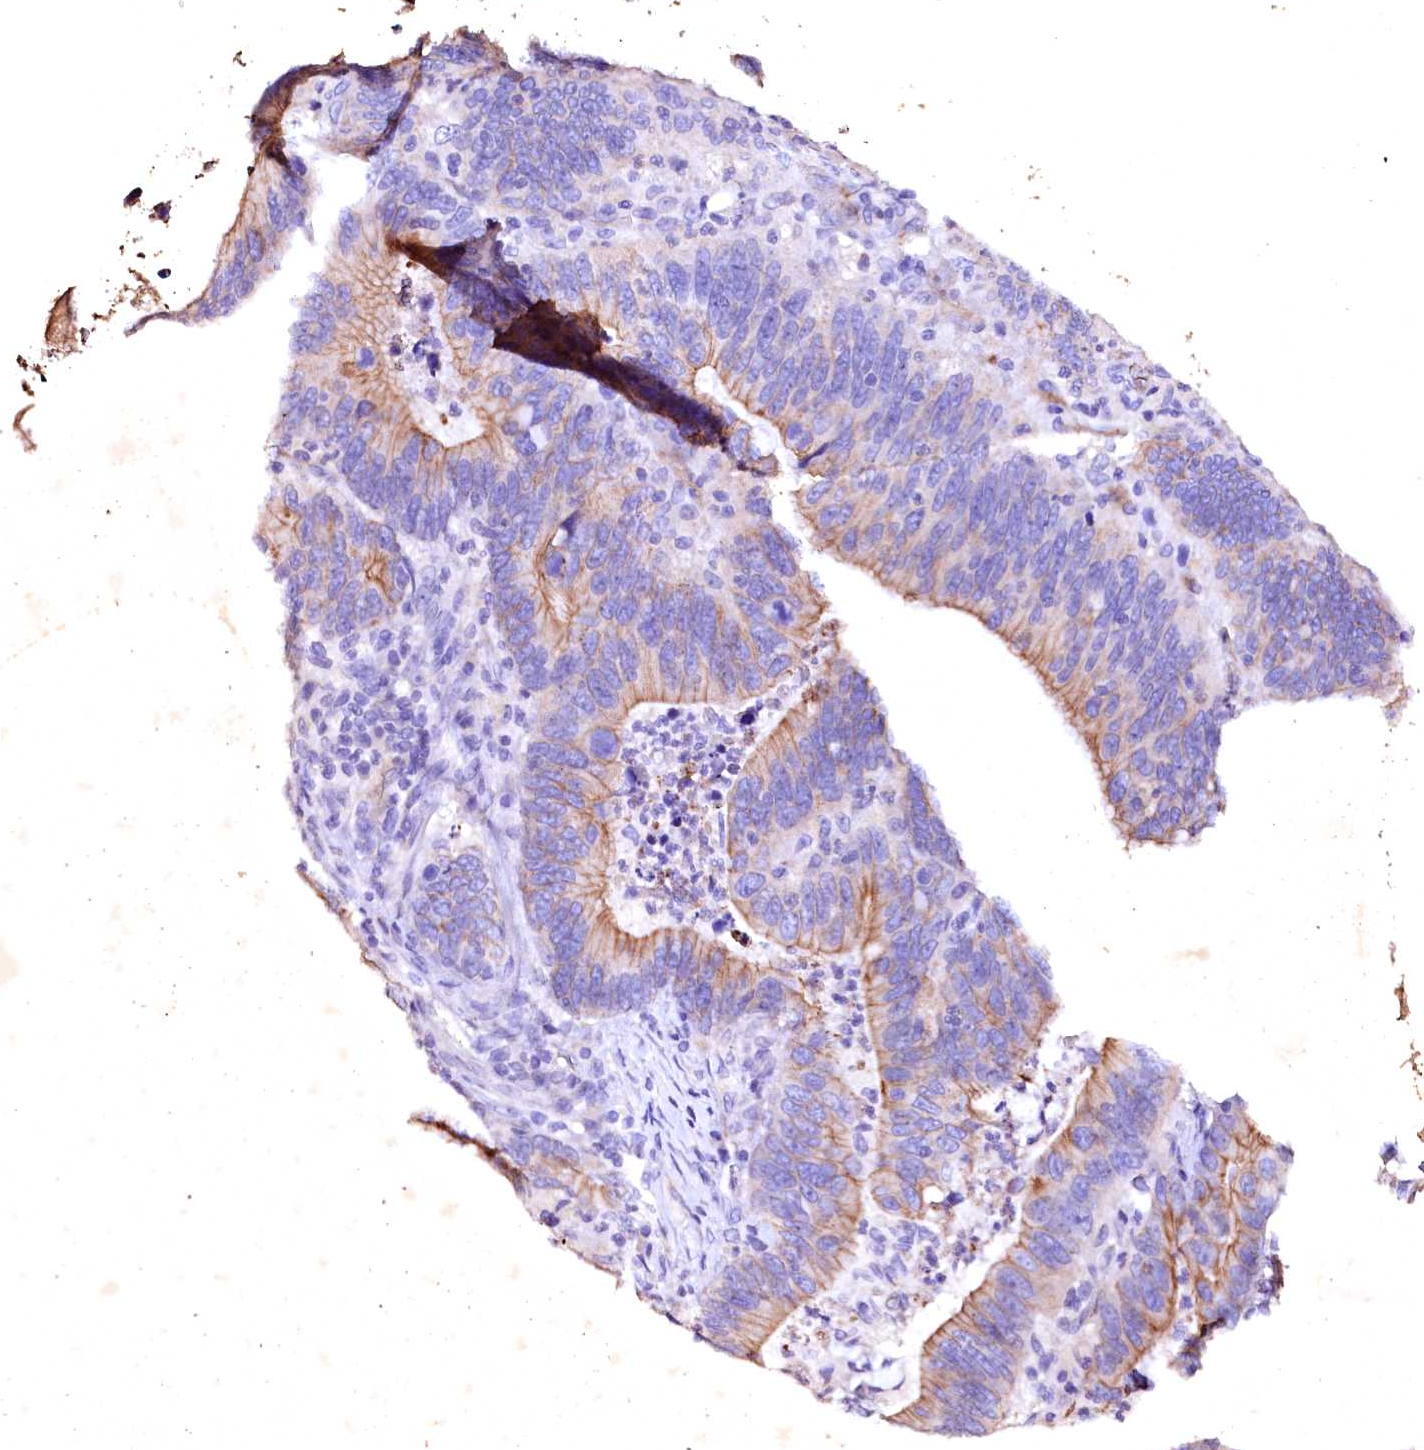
{"staining": {"intensity": "moderate", "quantity": ">75%", "location": "cytoplasmic/membranous"}, "tissue": "colorectal cancer", "cell_type": "Tumor cells", "image_type": "cancer", "snomed": [{"axis": "morphology", "description": "Adenocarcinoma, NOS"}, {"axis": "topography", "description": "Colon"}], "caption": "The micrograph reveals a brown stain indicating the presence of a protein in the cytoplasmic/membranous of tumor cells in colorectal adenocarcinoma. The staining was performed using DAB, with brown indicating positive protein expression. Nuclei are stained blue with hematoxylin.", "gene": "VPS36", "patient": {"sex": "female", "age": 66}}